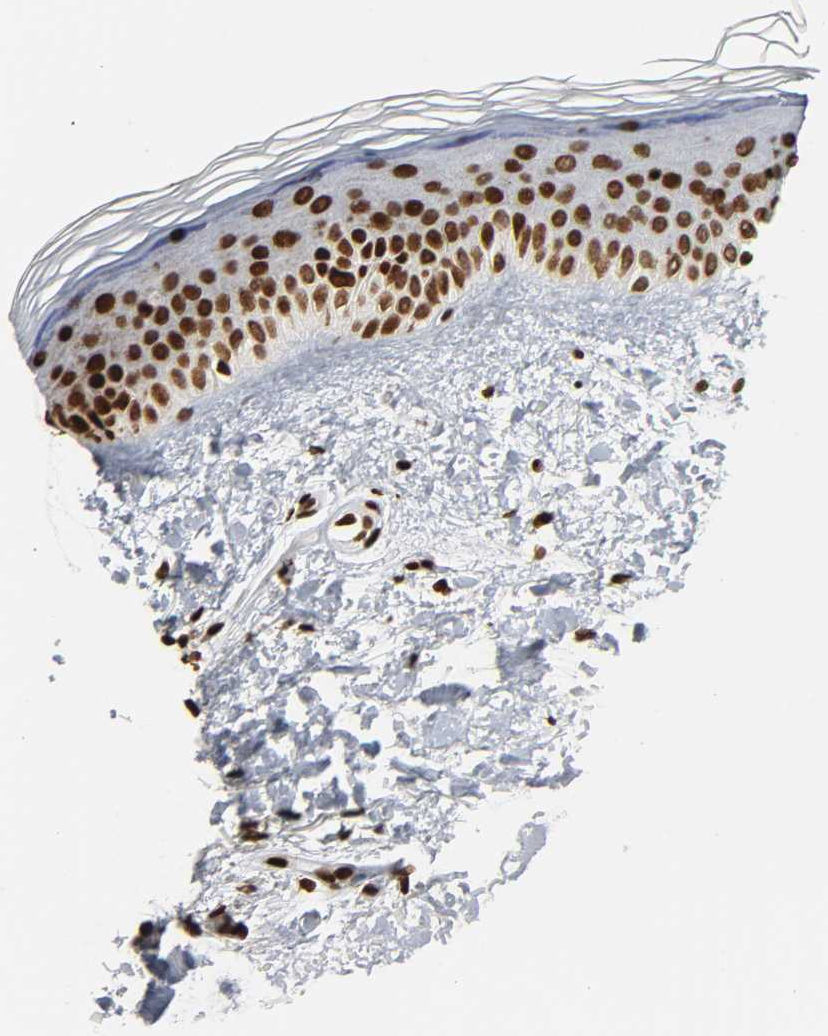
{"staining": {"intensity": "strong", "quantity": ">75%", "location": "nuclear"}, "tissue": "skin", "cell_type": "Fibroblasts", "image_type": "normal", "snomed": [{"axis": "morphology", "description": "Normal tissue, NOS"}, {"axis": "topography", "description": "Skin"}], "caption": "Immunohistochemical staining of unremarkable skin demonstrates strong nuclear protein expression in about >75% of fibroblasts. (Brightfield microscopy of DAB IHC at high magnification).", "gene": "RXRA", "patient": {"sex": "female", "age": 19}}